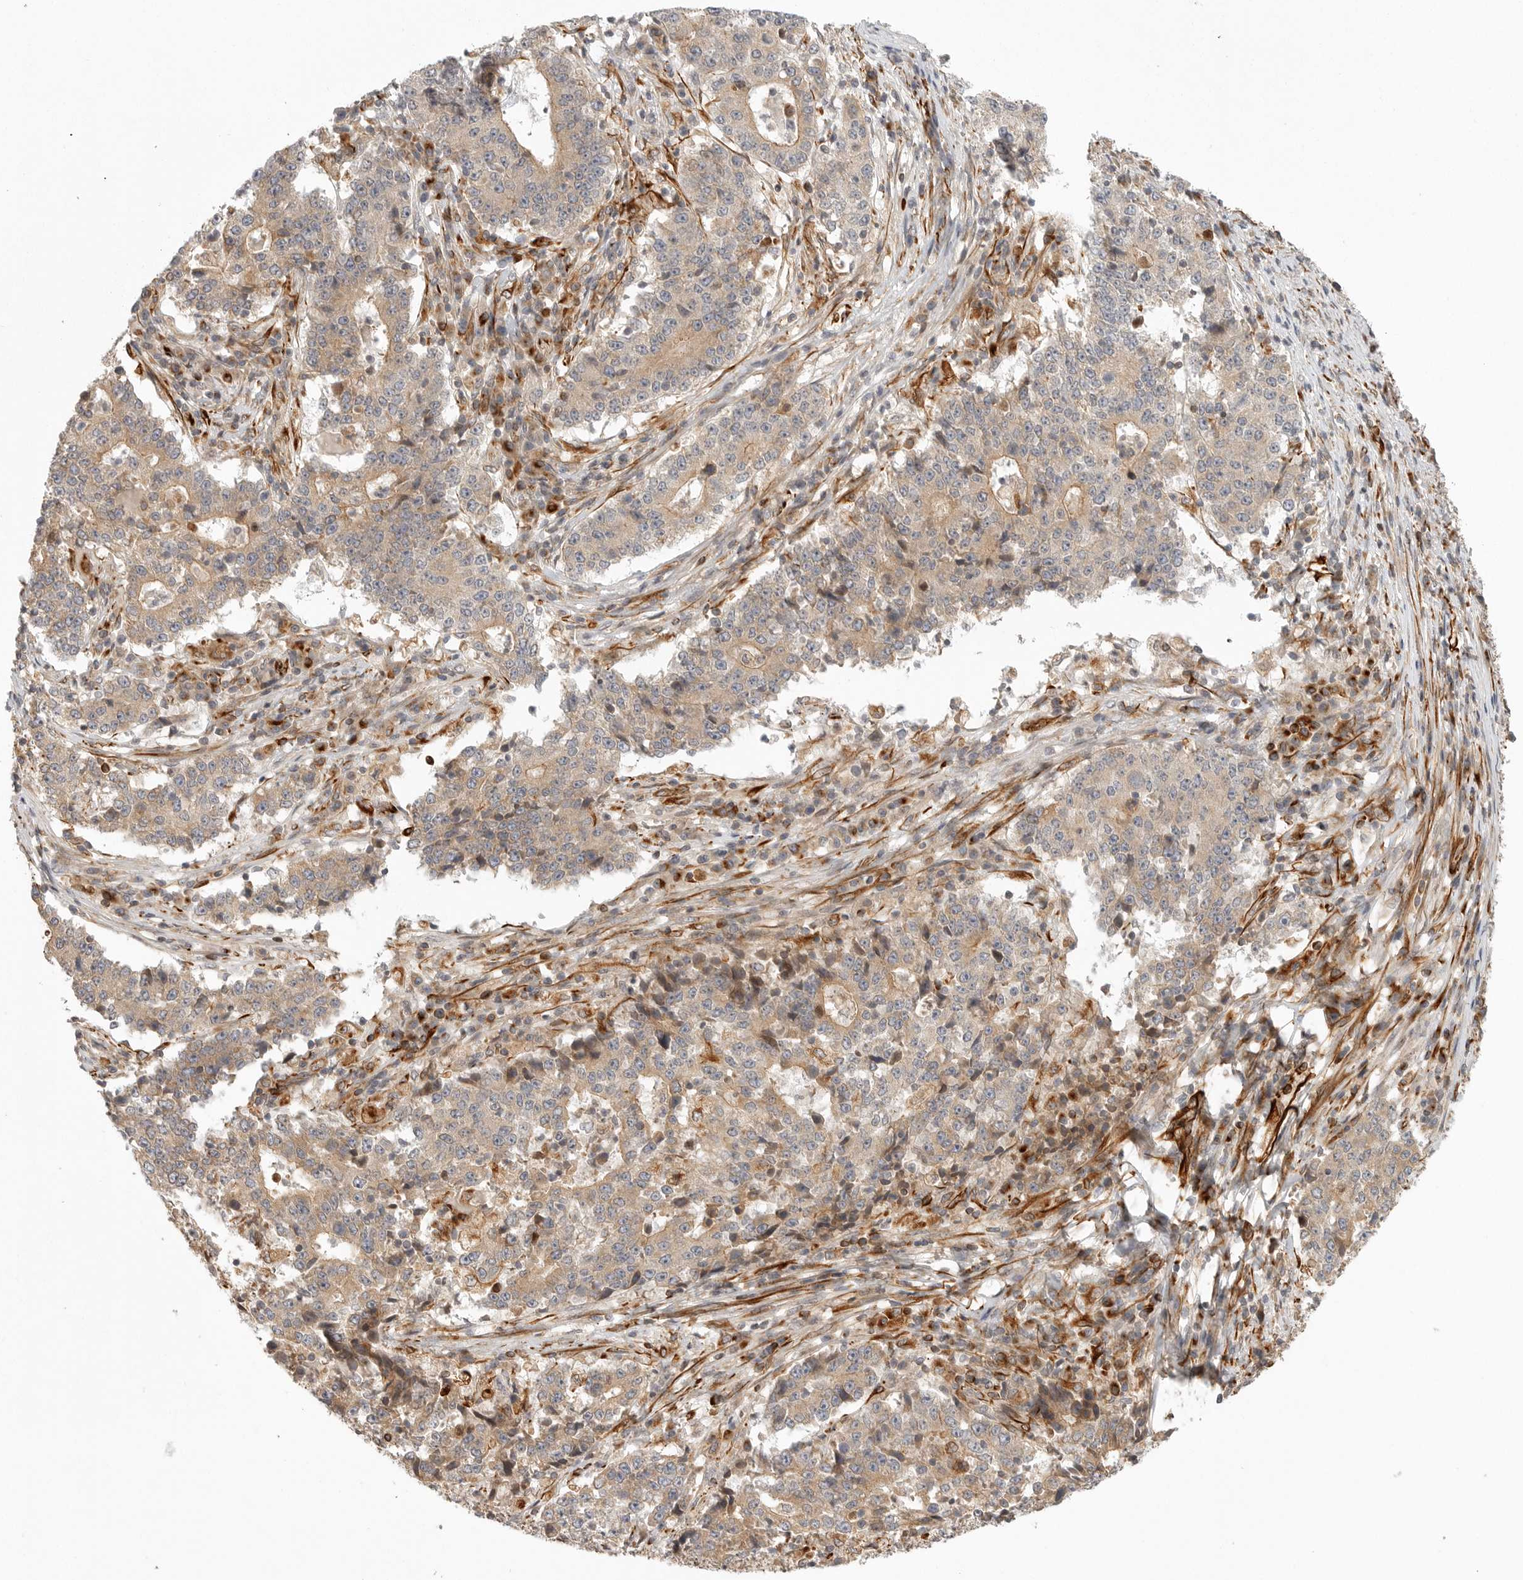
{"staining": {"intensity": "weak", "quantity": ">75%", "location": "cytoplasmic/membranous"}, "tissue": "stomach cancer", "cell_type": "Tumor cells", "image_type": "cancer", "snomed": [{"axis": "morphology", "description": "Adenocarcinoma, NOS"}, {"axis": "topography", "description": "Stomach"}], "caption": "A high-resolution photomicrograph shows immunohistochemistry staining of stomach adenocarcinoma, which exhibits weak cytoplasmic/membranous expression in approximately >75% of tumor cells. Using DAB (3,3'-diaminobenzidine) (brown) and hematoxylin (blue) stains, captured at high magnification using brightfield microscopy.", "gene": "CCPG1", "patient": {"sex": "male", "age": 59}}